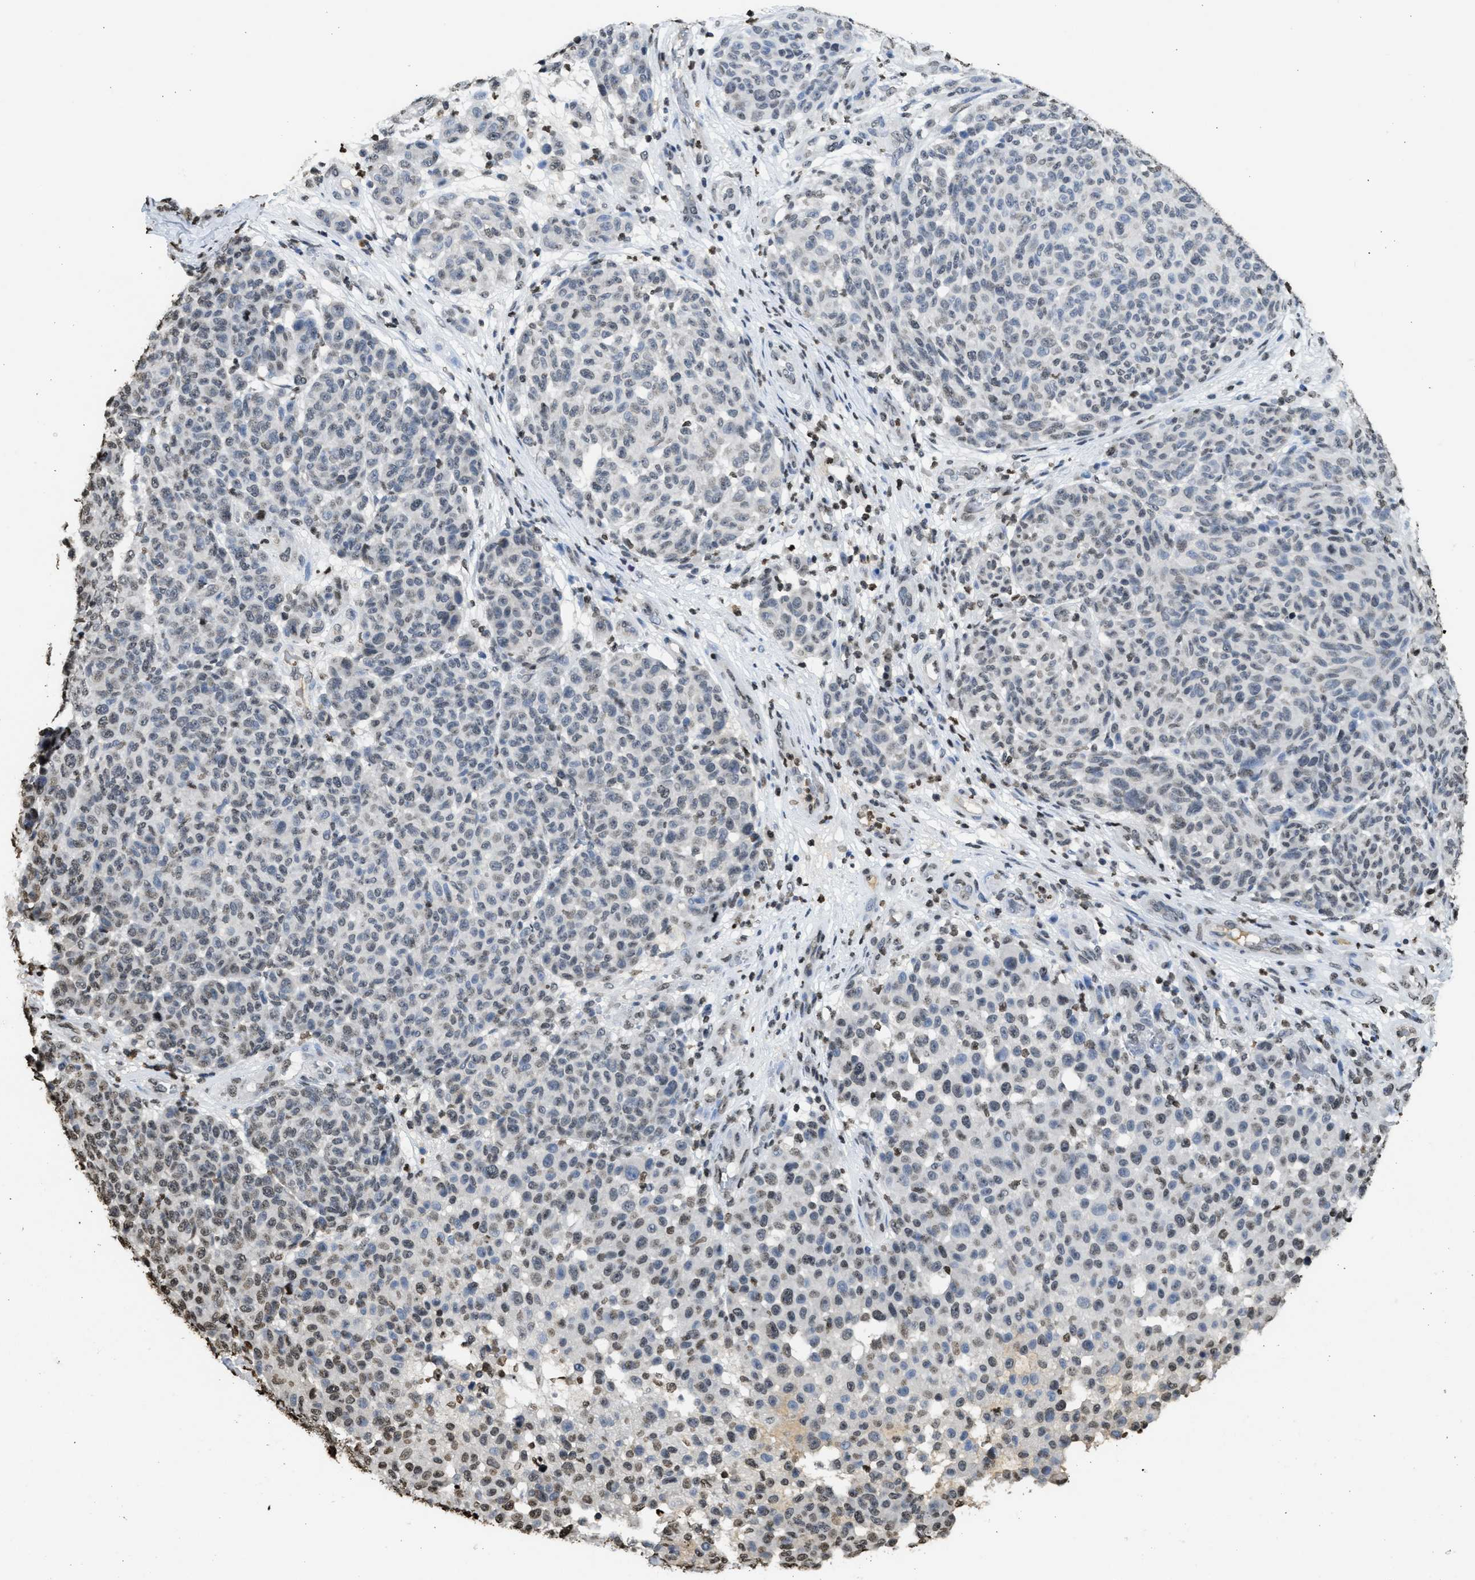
{"staining": {"intensity": "weak", "quantity": "25%-75%", "location": "nuclear"}, "tissue": "melanoma", "cell_type": "Tumor cells", "image_type": "cancer", "snomed": [{"axis": "morphology", "description": "Malignant melanoma, NOS"}, {"axis": "topography", "description": "Skin"}], "caption": "Protein staining by immunohistochemistry displays weak nuclear staining in approximately 25%-75% of tumor cells in melanoma.", "gene": "RRAGC", "patient": {"sex": "male", "age": 59}}